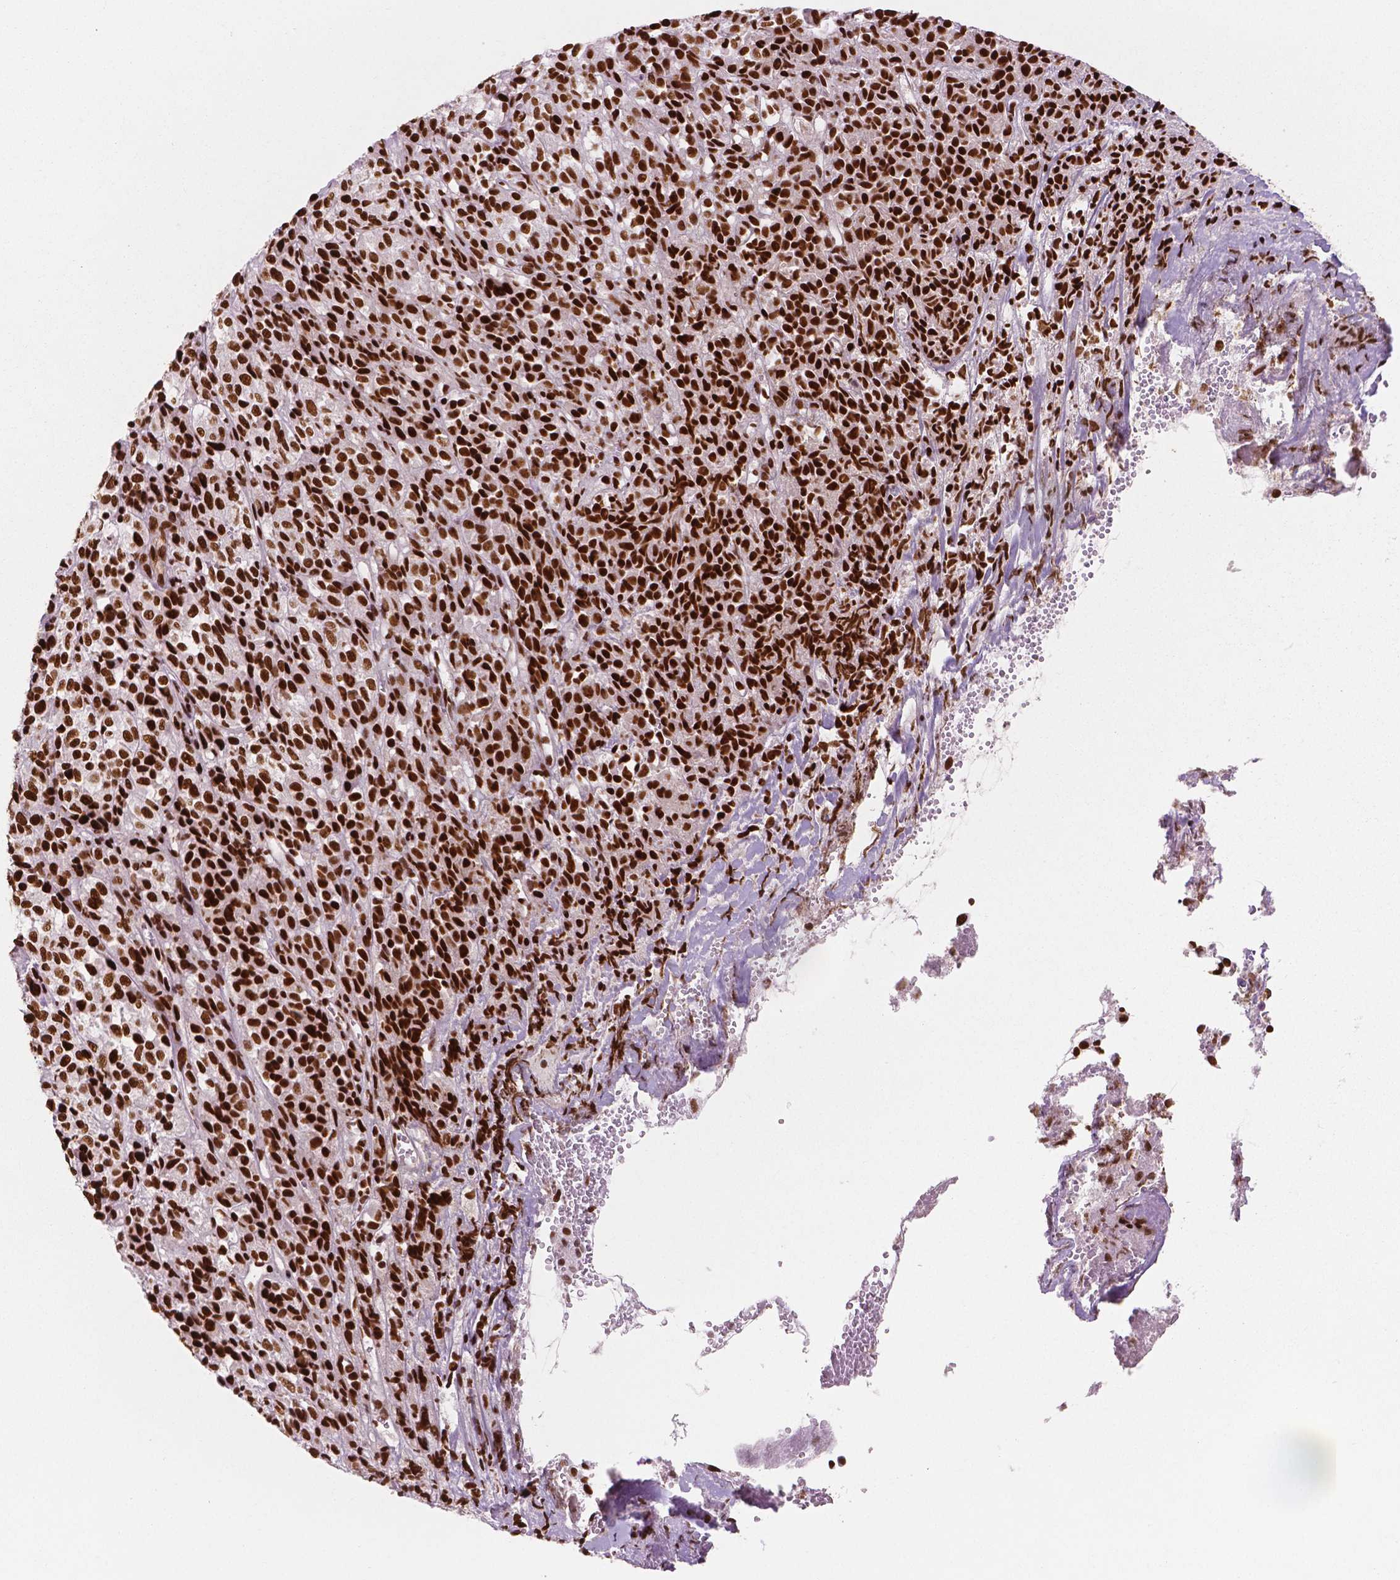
{"staining": {"intensity": "strong", "quantity": ">75%", "location": "nuclear"}, "tissue": "melanoma", "cell_type": "Tumor cells", "image_type": "cancer", "snomed": [{"axis": "morphology", "description": "Malignant melanoma, Metastatic site"}, {"axis": "topography", "description": "Brain"}], "caption": "Protein staining reveals strong nuclear staining in about >75% of tumor cells in melanoma.", "gene": "BRD4", "patient": {"sex": "female", "age": 56}}